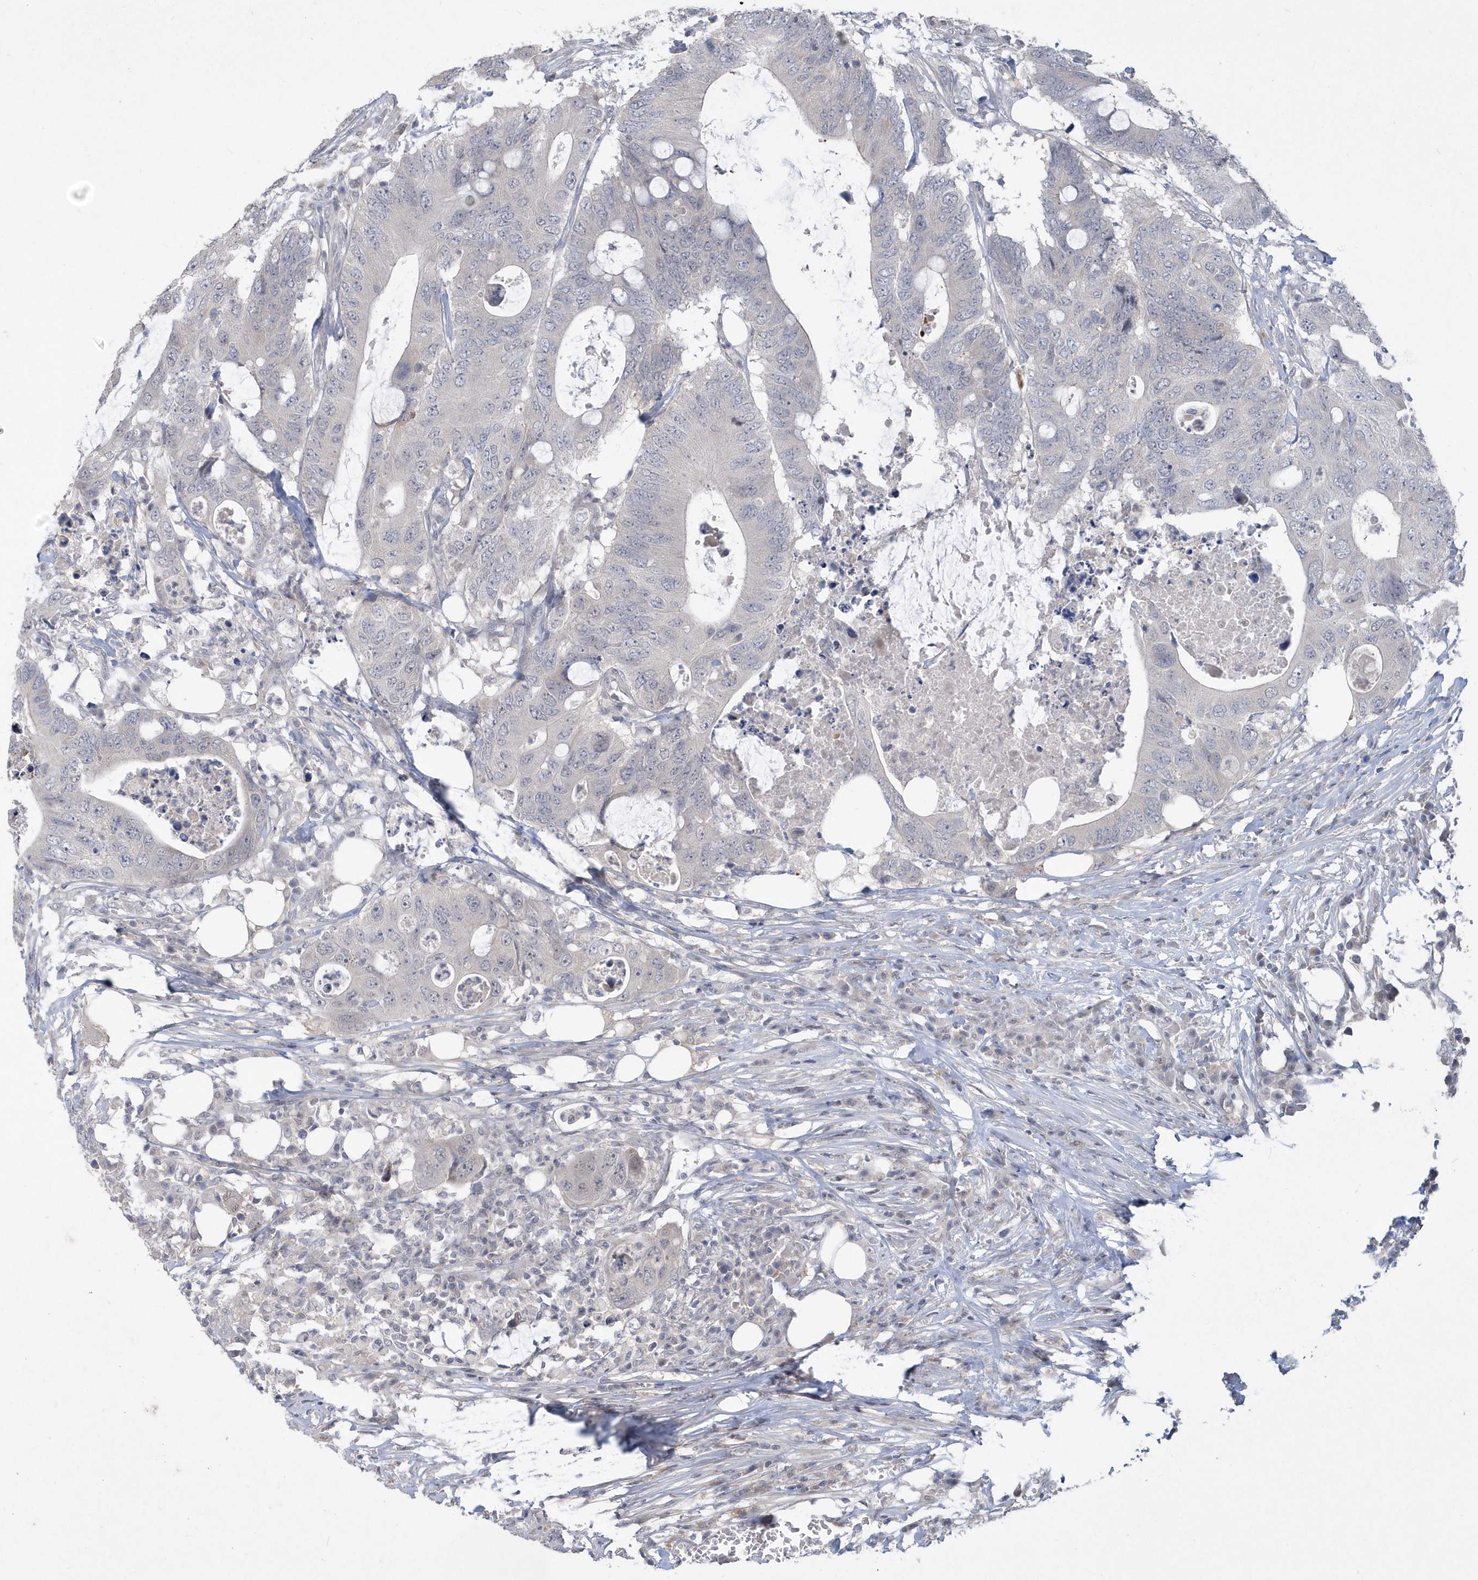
{"staining": {"intensity": "negative", "quantity": "none", "location": "none"}, "tissue": "colorectal cancer", "cell_type": "Tumor cells", "image_type": "cancer", "snomed": [{"axis": "morphology", "description": "Adenocarcinoma, NOS"}, {"axis": "topography", "description": "Colon"}], "caption": "Protein analysis of adenocarcinoma (colorectal) exhibits no significant expression in tumor cells.", "gene": "TSPEAR", "patient": {"sex": "male", "age": 71}}